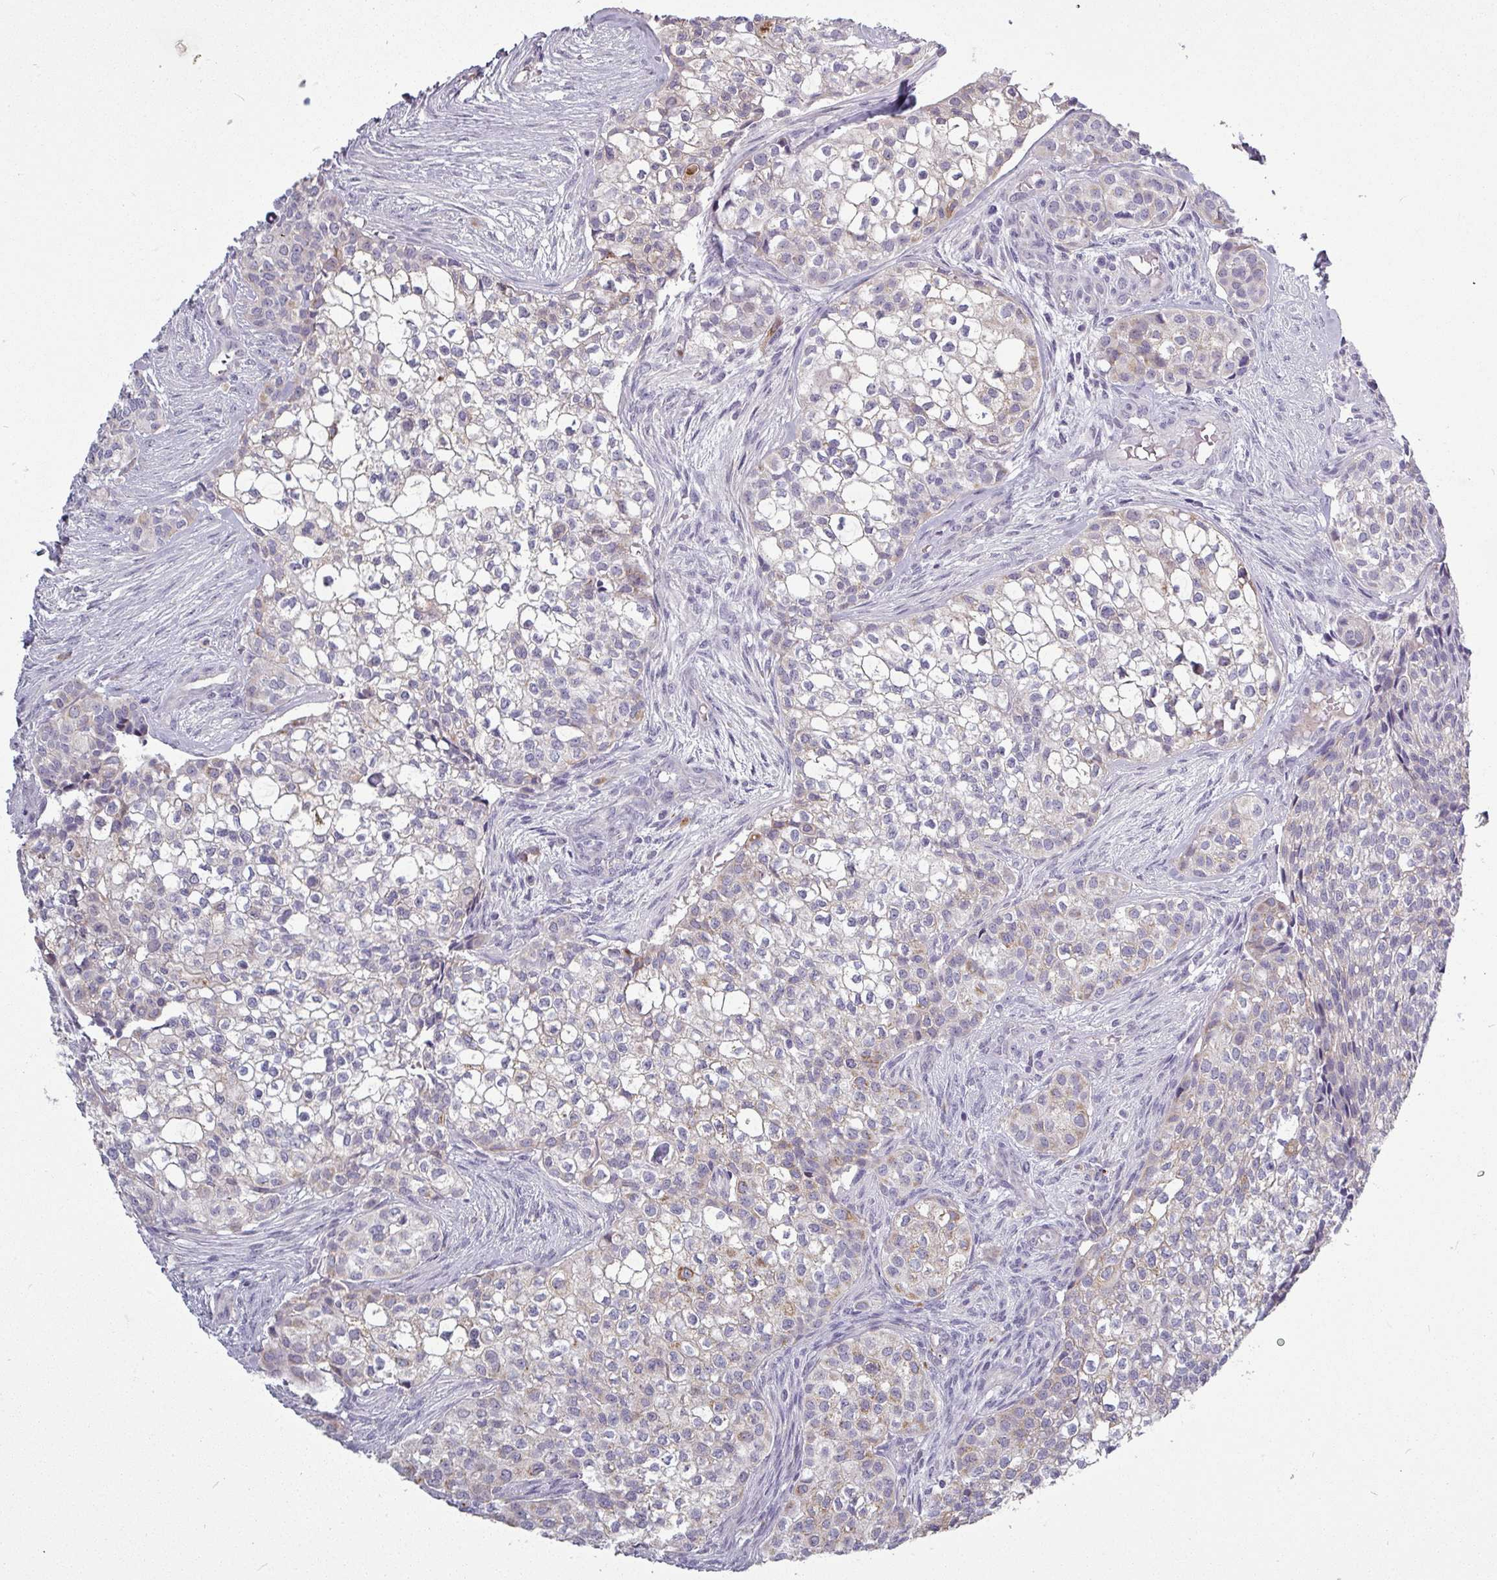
{"staining": {"intensity": "weak", "quantity": "<25%", "location": "cytoplasmic/membranous"}, "tissue": "head and neck cancer", "cell_type": "Tumor cells", "image_type": "cancer", "snomed": [{"axis": "morphology", "description": "Adenocarcinoma, NOS"}, {"axis": "topography", "description": "Head-Neck"}], "caption": "Photomicrograph shows no protein positivity in tumor cells of head and neck cancer (adenocarcinoma) tissue.", "gene": "C2orf16", "patient": {"sex": "male", "age": 81}}